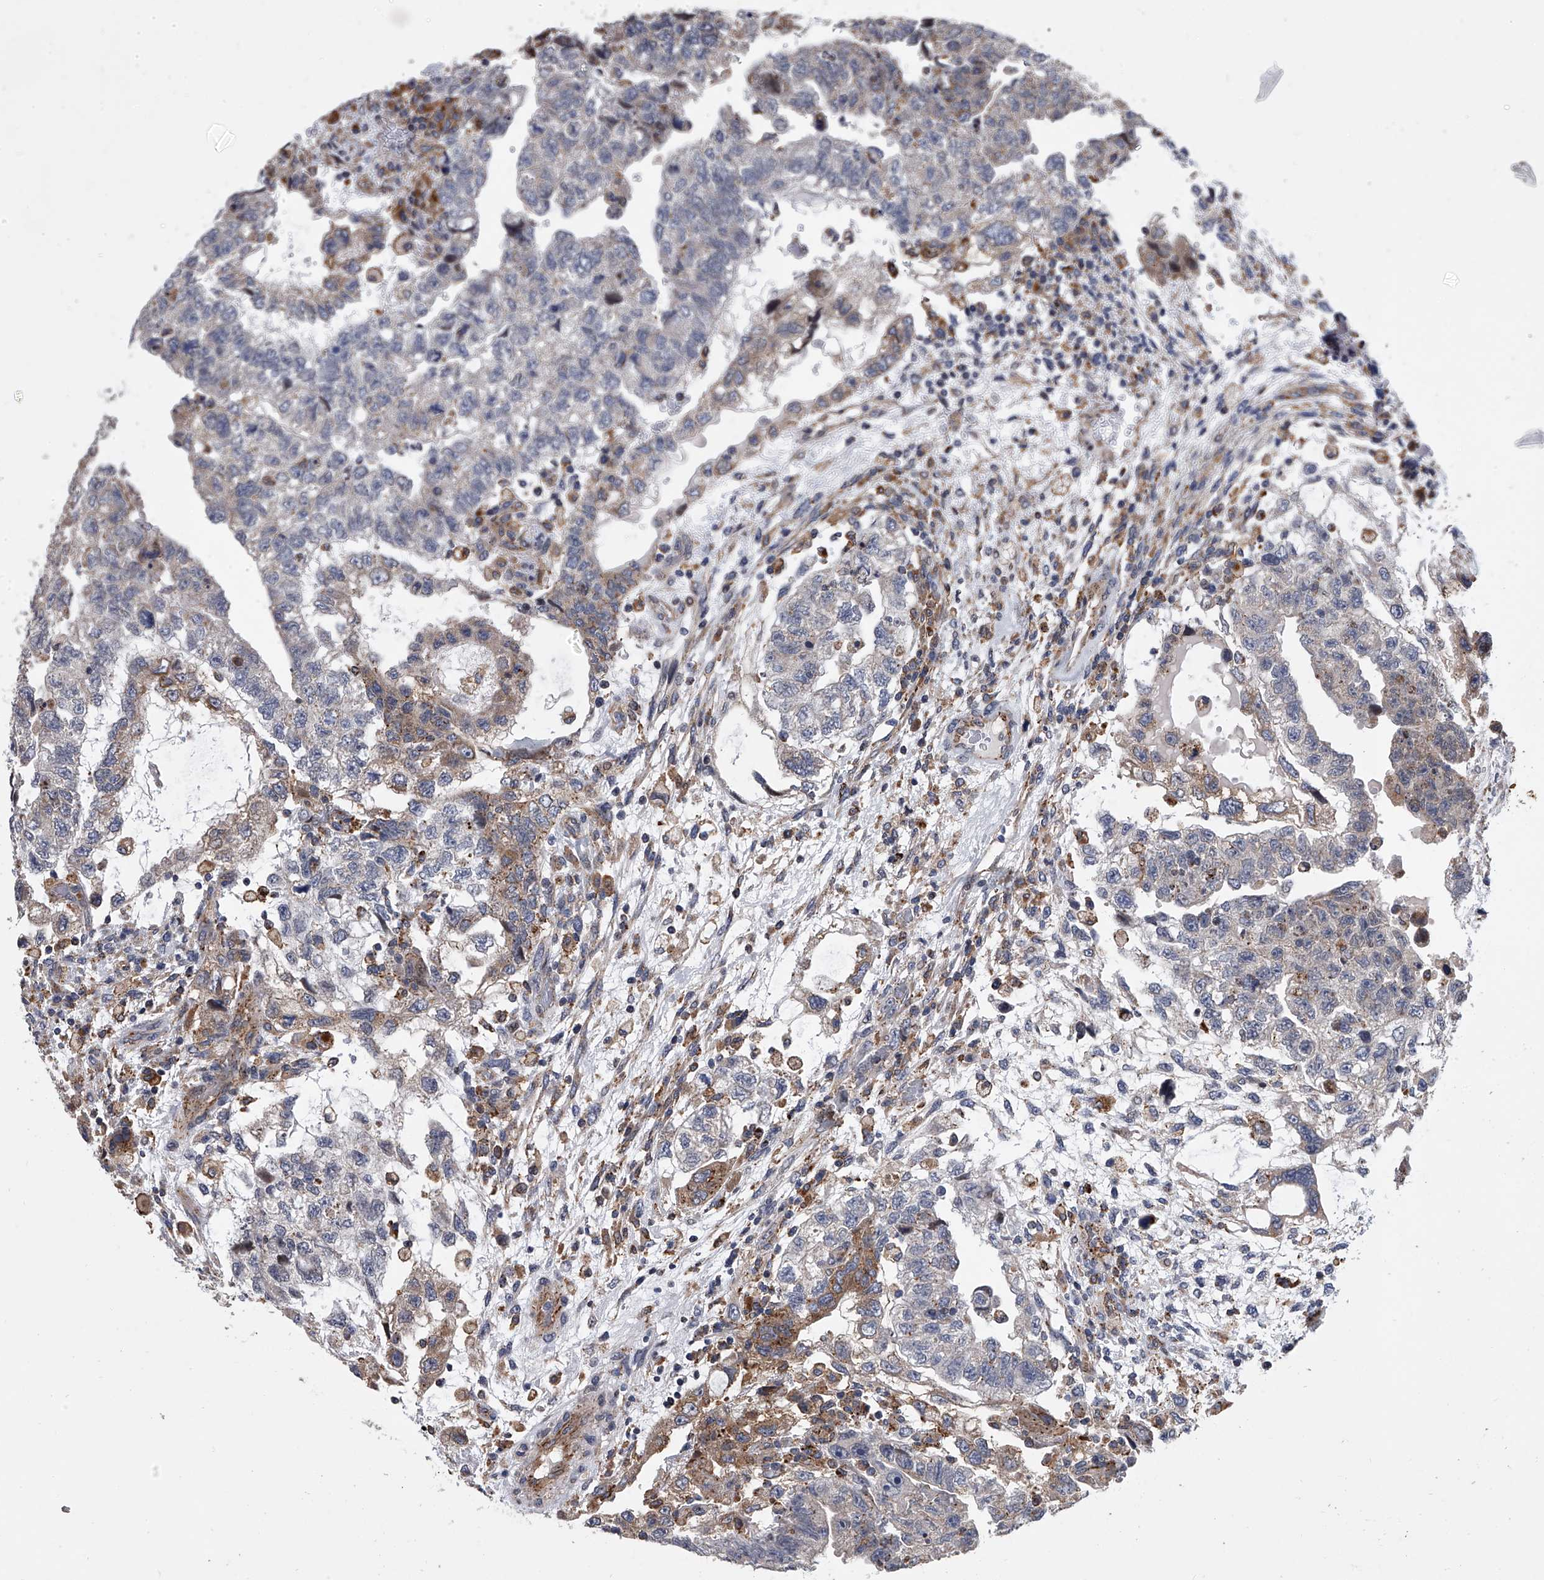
{"staining": {"intensity": "moderate", "quantity": "<25%", "location": "cytoplasmic/membranous"}, "tissue": "testis cancer", "cell_type": "Tumor cells", "image_type": "cancer", "snomed": [{"axis": "morphology", "description": "Carcinoma, Embryonal, NOS"}, {"axis": "topography", "description": "Testis"}], "caption": "Tumor cells exhibit moderate cytoplasmic/membranous expression in approximately <25% of cells in testis embryonal carcinoma. (Brightfield microscopy of DAB IHC at high magnification).", "gene": "TRIM8", "patient": {"sex": "male", "age": 36}}